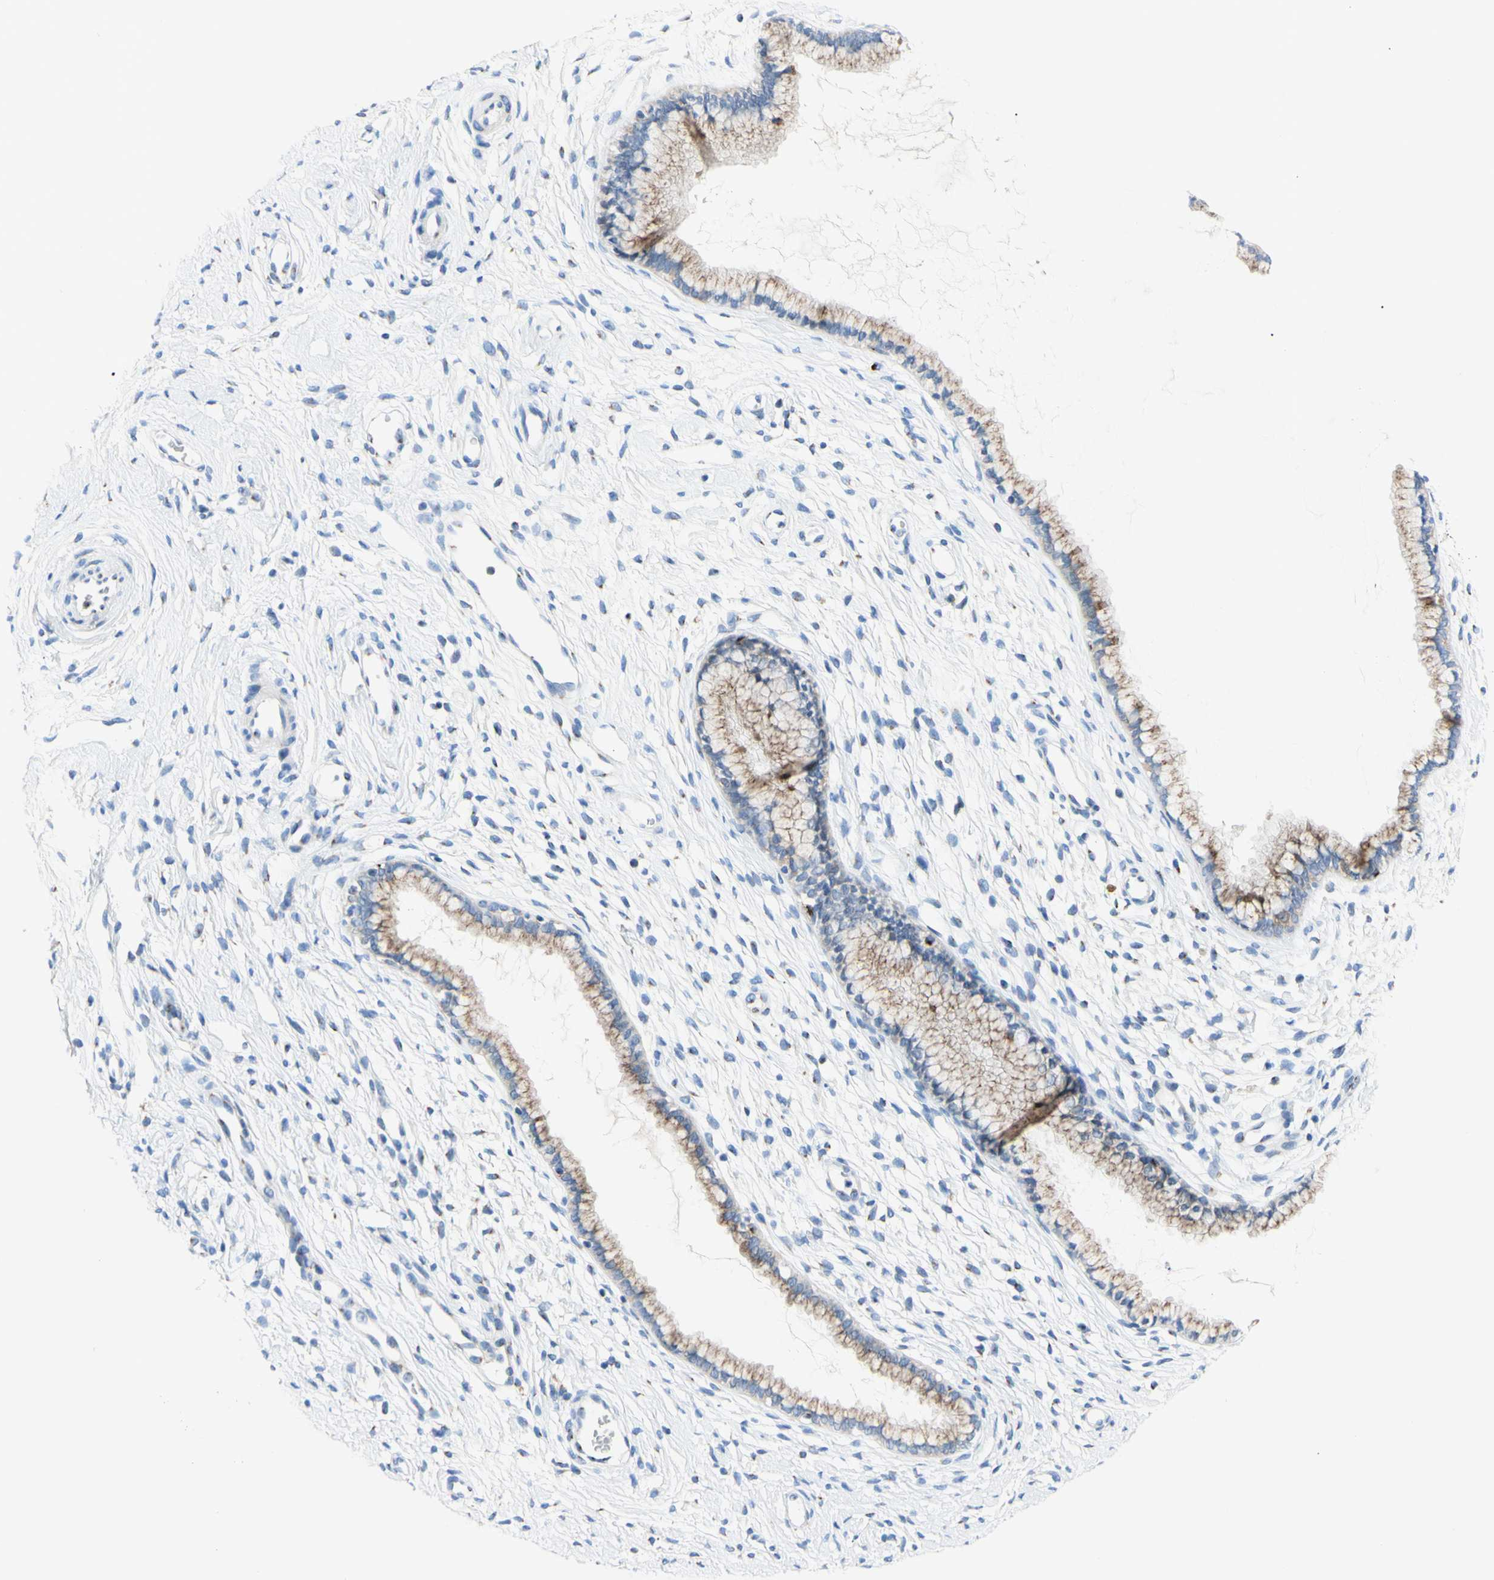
{"staining": {"intensity": "weak", "quantity": ">75%", "location": "cytoplasmic/membranous"}, "tissue": "cervix", "cell_type": "Glandular cells", "image_type": "normal", "snomed": [{"axis": "morphology", "description": "Normal tissue, NOS"}, {"axis": "topography", "description": "Cervix"}], "caption": "Weak cytoplasmic/membranous protein positivity is appreciated in about >75% of glandular cells in cervix.", "gene": "GALNT2", "patient": {"sex": "female", "age": 65}}